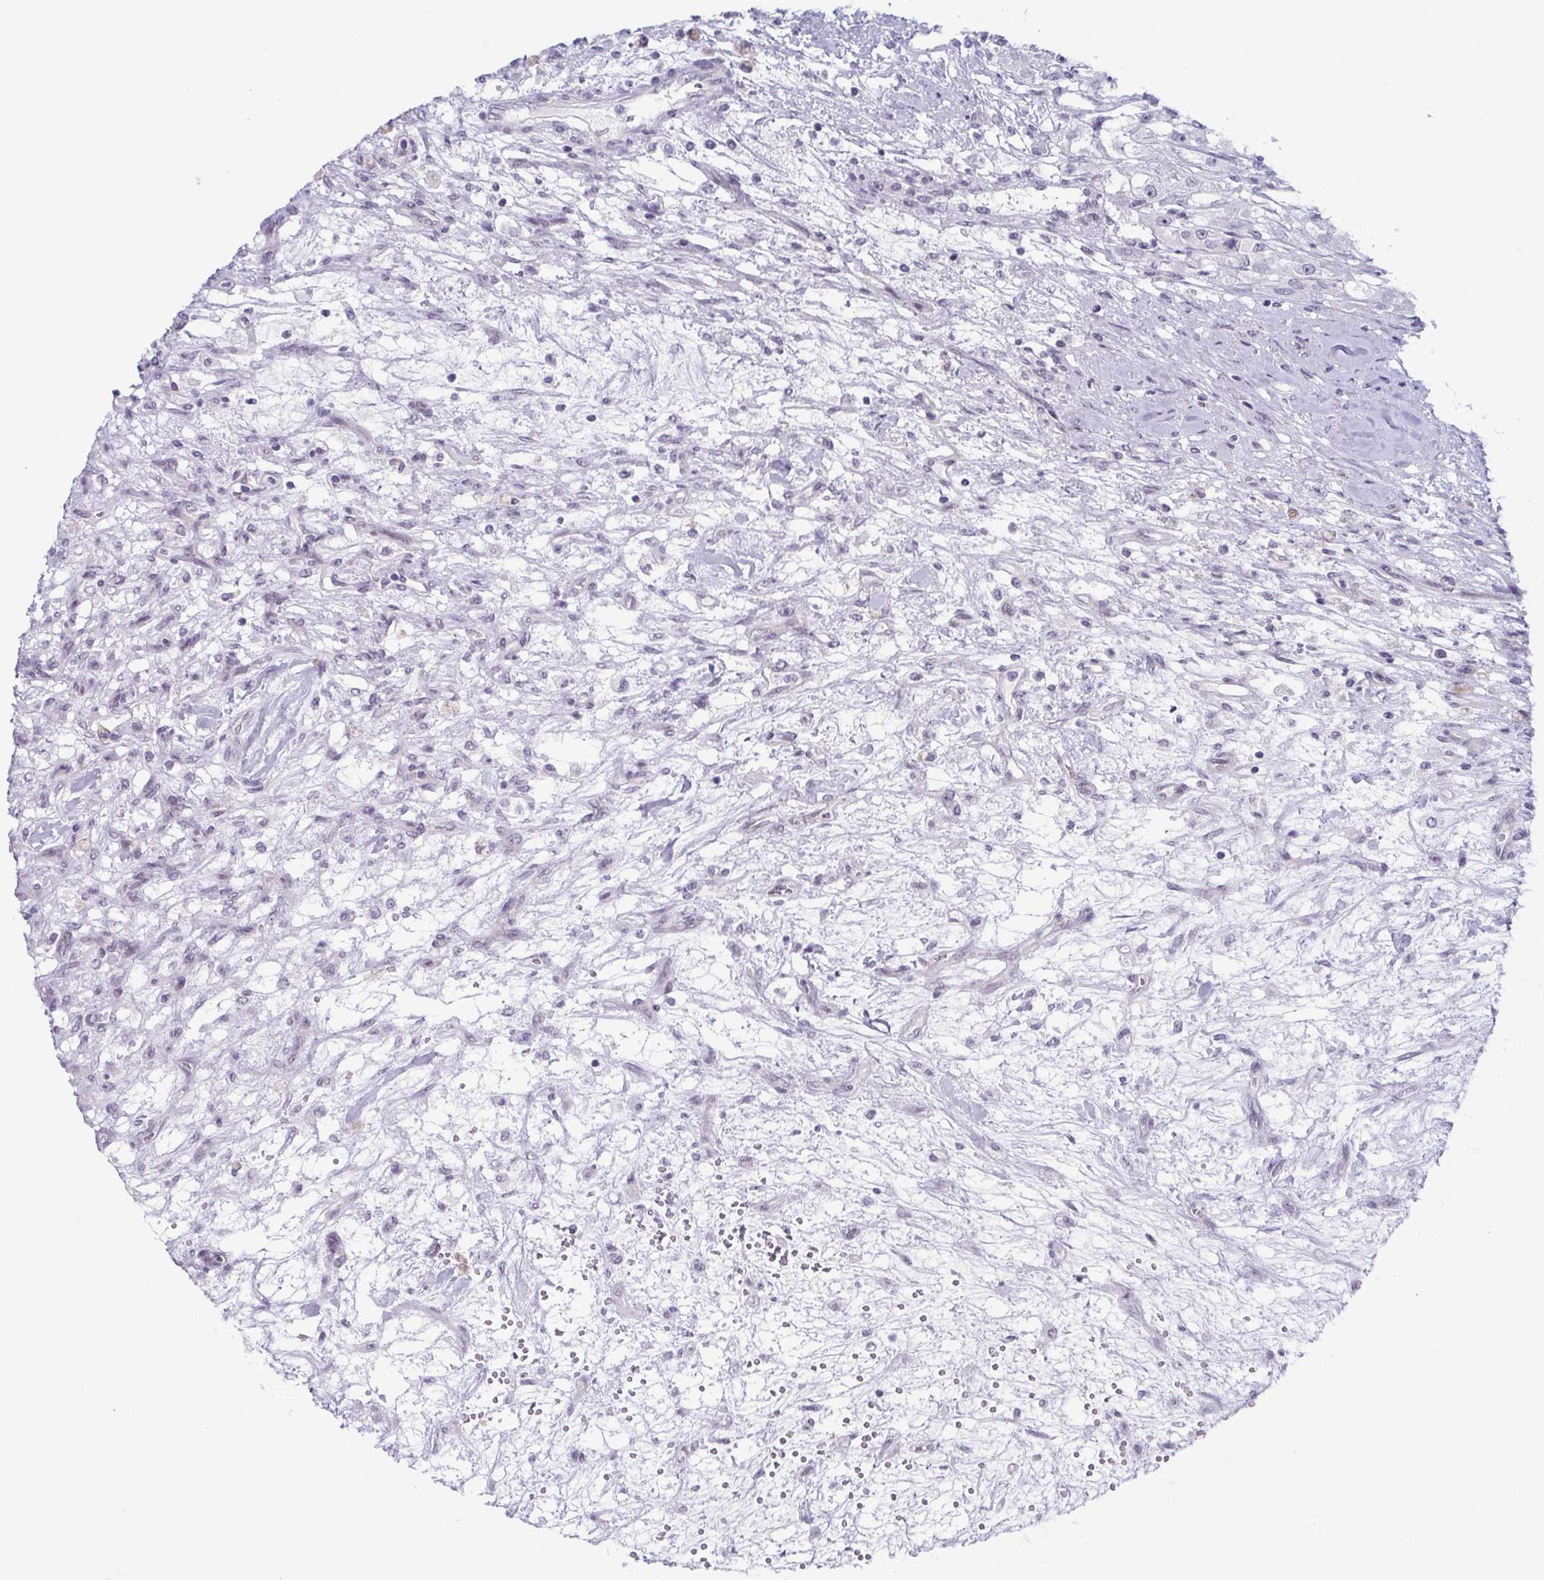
{"staining": {"intensity": "negative", "quantity": "none", "location": "none"}, "tissue": "renal cancer", "cell_type": "Tumor cells", "image_type": "cancer", "snomed": [{"axis": "morphology", "description": "Adenocarcinoma, NOS"}, {"axis": "topography", "description": "Kidney"}], "caption": "This is a photomicrograph of immunohistochemistry (IHC) staining of renal adenocarcinoma, which shows no staining in tumor cells.", "gene": "ZFP64", "patient": {"sex": "female", "age": 63}}